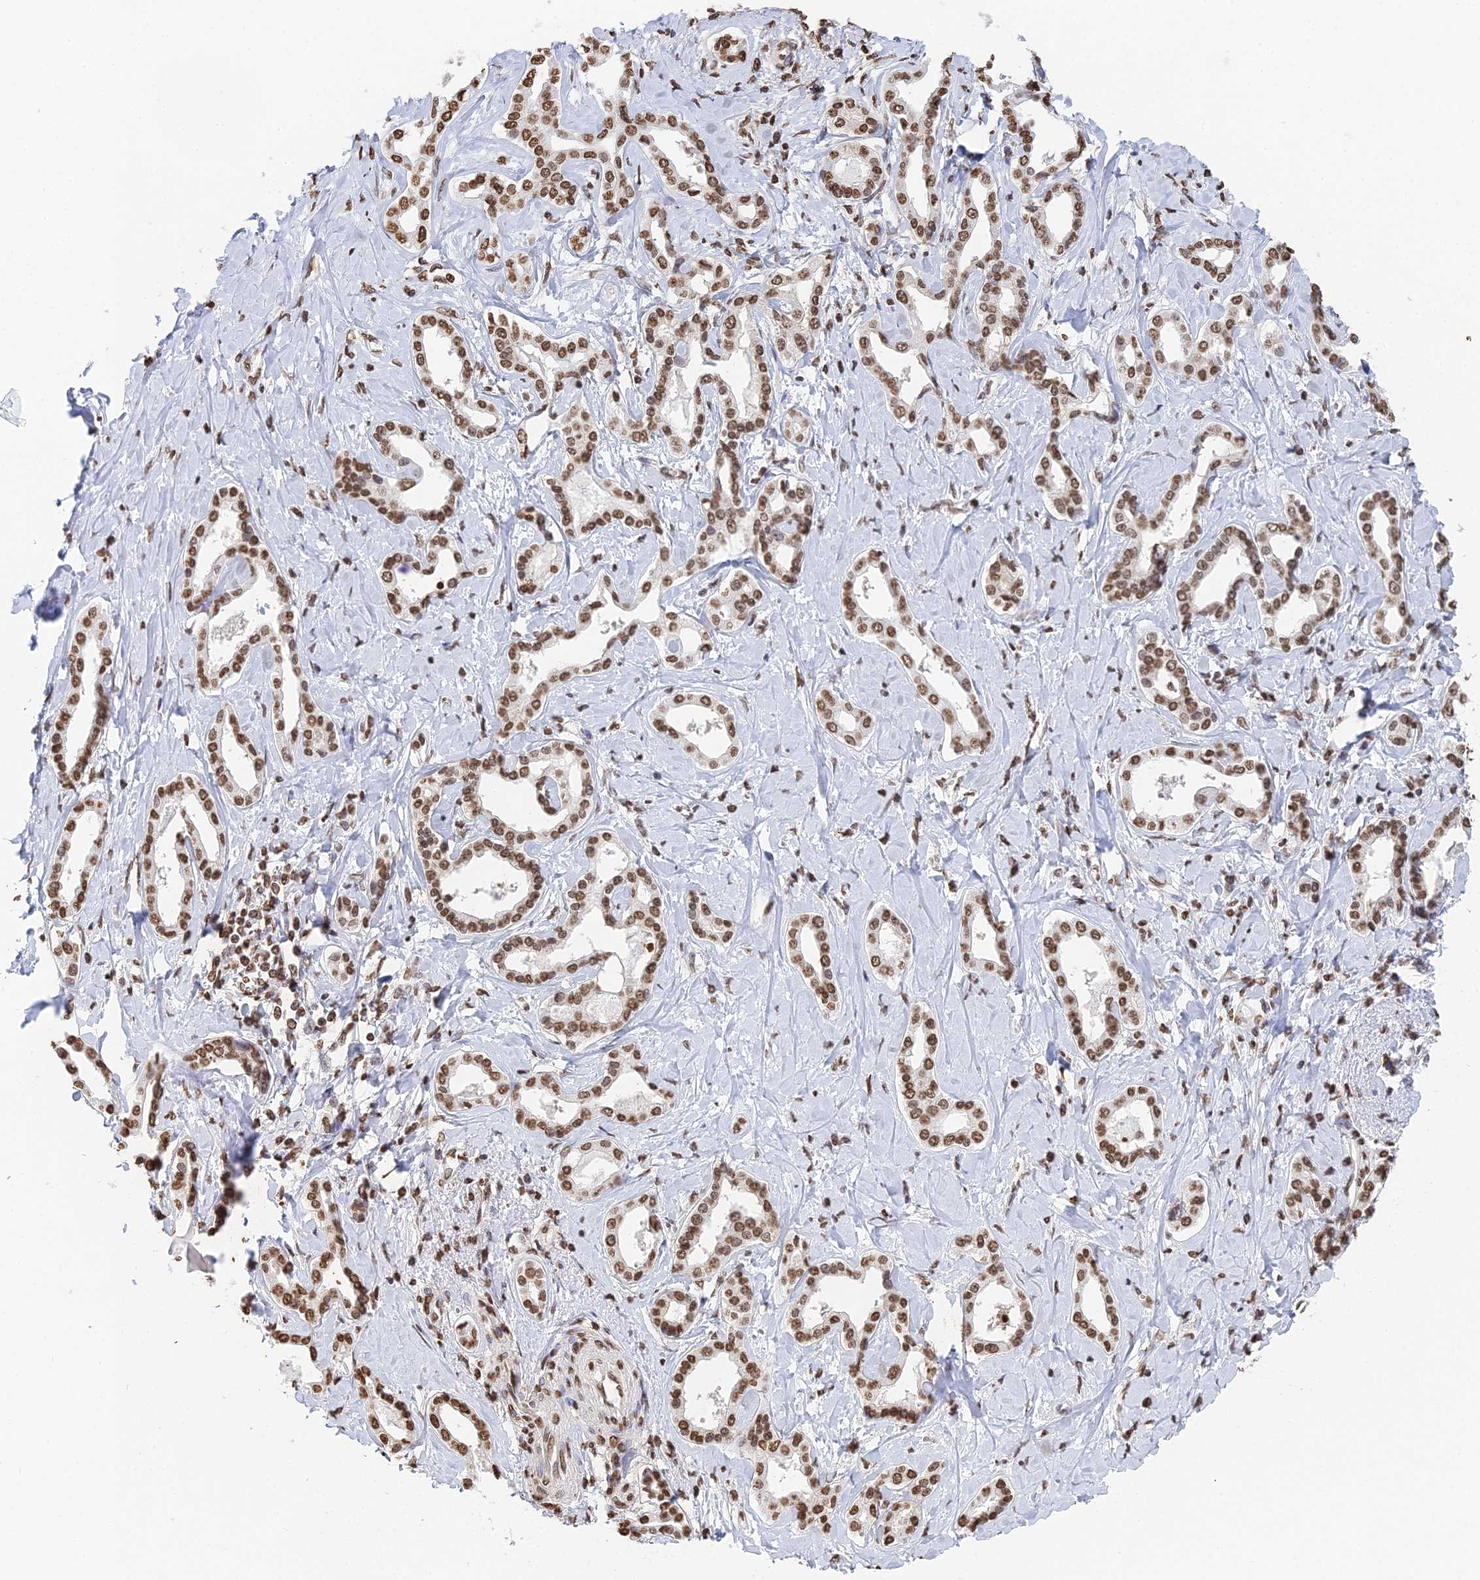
{"staining": {"intensity": "moderate", "quantity": ">75%", "location": "nuclear"}, "tissue": "liver cancer", "cell_type": "Tumor cells", "image_type": "cancer", "snomed": [{"axis": "morphology", "description": "Cholangiocarcinoma"}, {"axis": "topography", "description": "Liver"}], "caption": "Immunohistochemical staining of liver cancer (cholangiocarcinoma) displays moderate nuclear protein expression in approximately >75% of tumor cells.", "gene": "GBP3", "patient": {"sex": "female", "age": 77}}